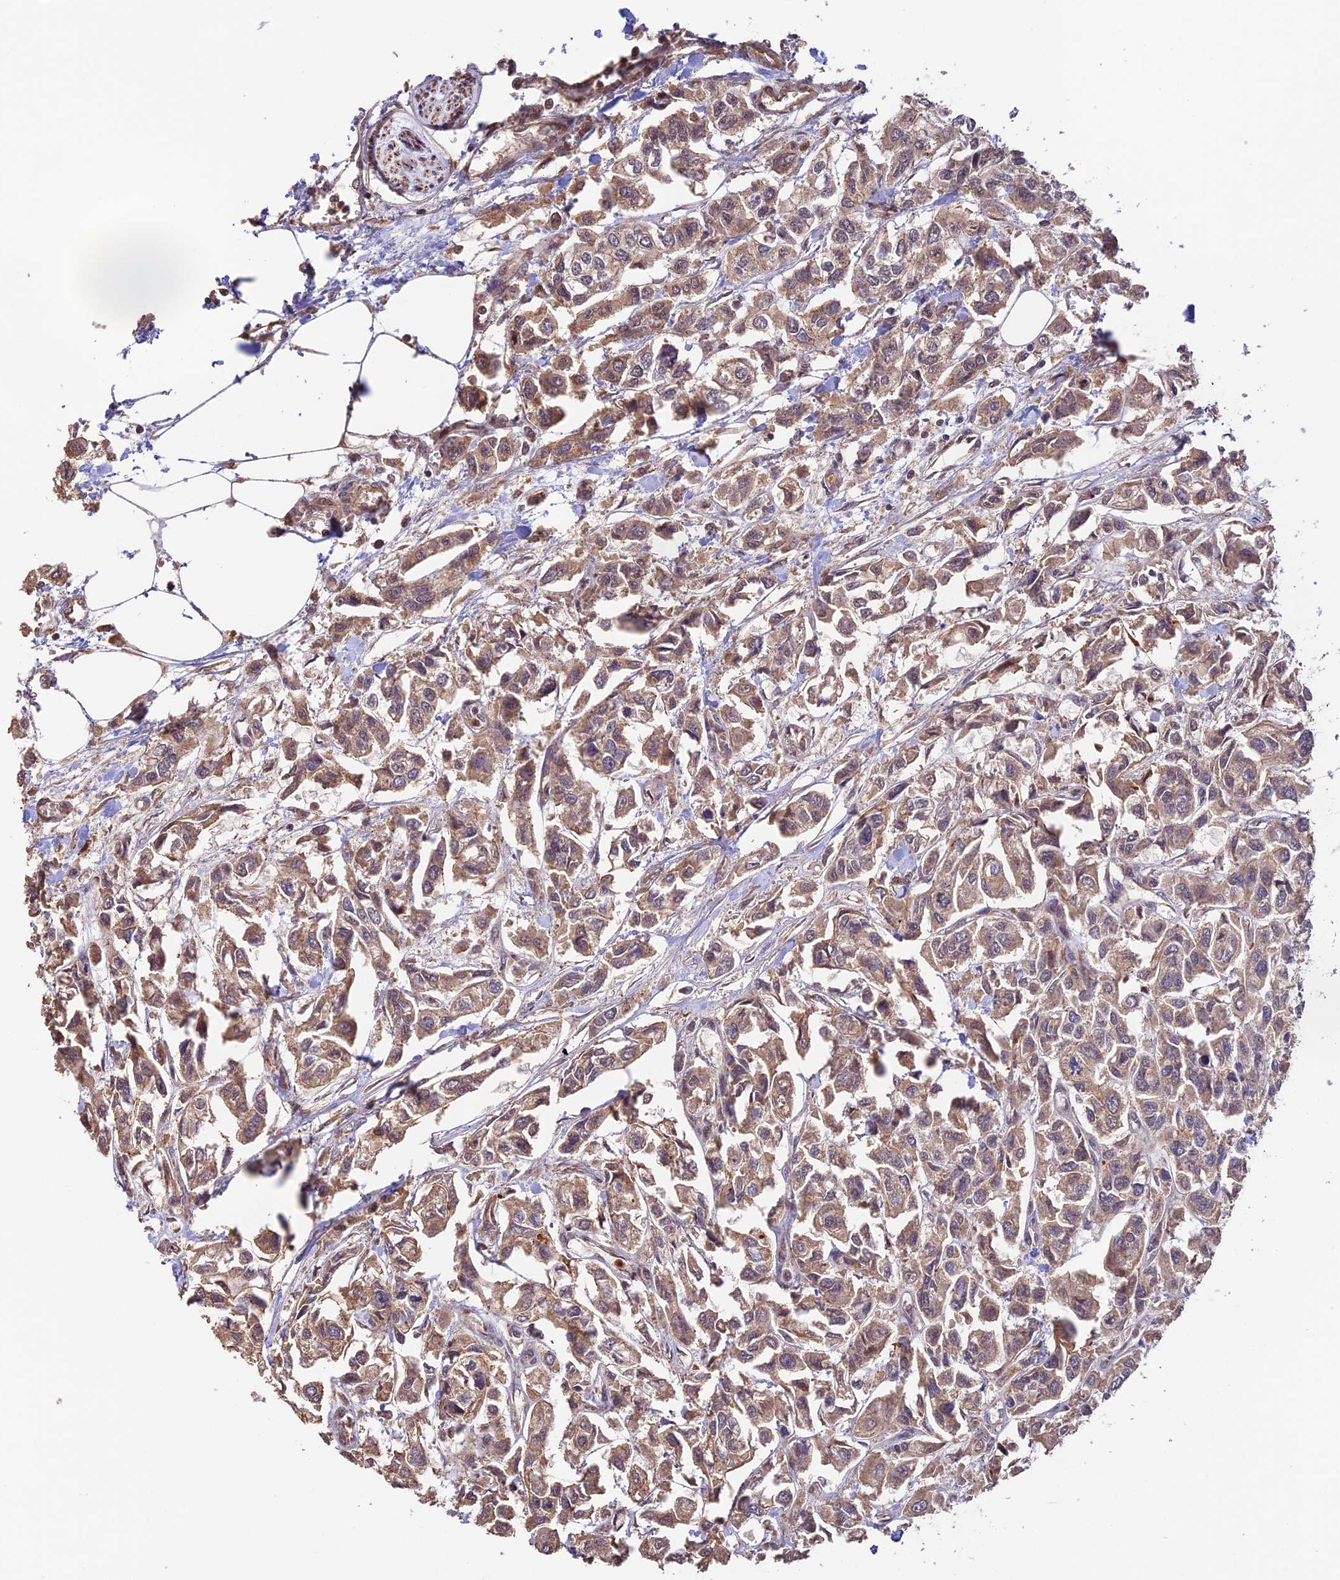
{"staining": {"intensity": "moderate", "quantity": ">75%", "location": "cytoplasmic/membranous"}, "tissue": "urothelial cancer", "cell_type": "Tumor cells", "image_type": "cancer", "snomed": [{"axis": "morphology", "description": "Urothelial carcinoma, High grade"}, {"axis": "topography", "description": "Urinary bladder"}], "caption": "Immunohistochemistry micrograph of neoplastic tissue: human urothelial cancer stained using immunohistochemistry displays medium levels of moderate protein expression localized specifically in the cytoplasmic/membranous of tumor cells, appearing as a cytoplasmic/membranous brown color.", "gene": "EMC3", "patient": {"sex": "male", "age": 67}}